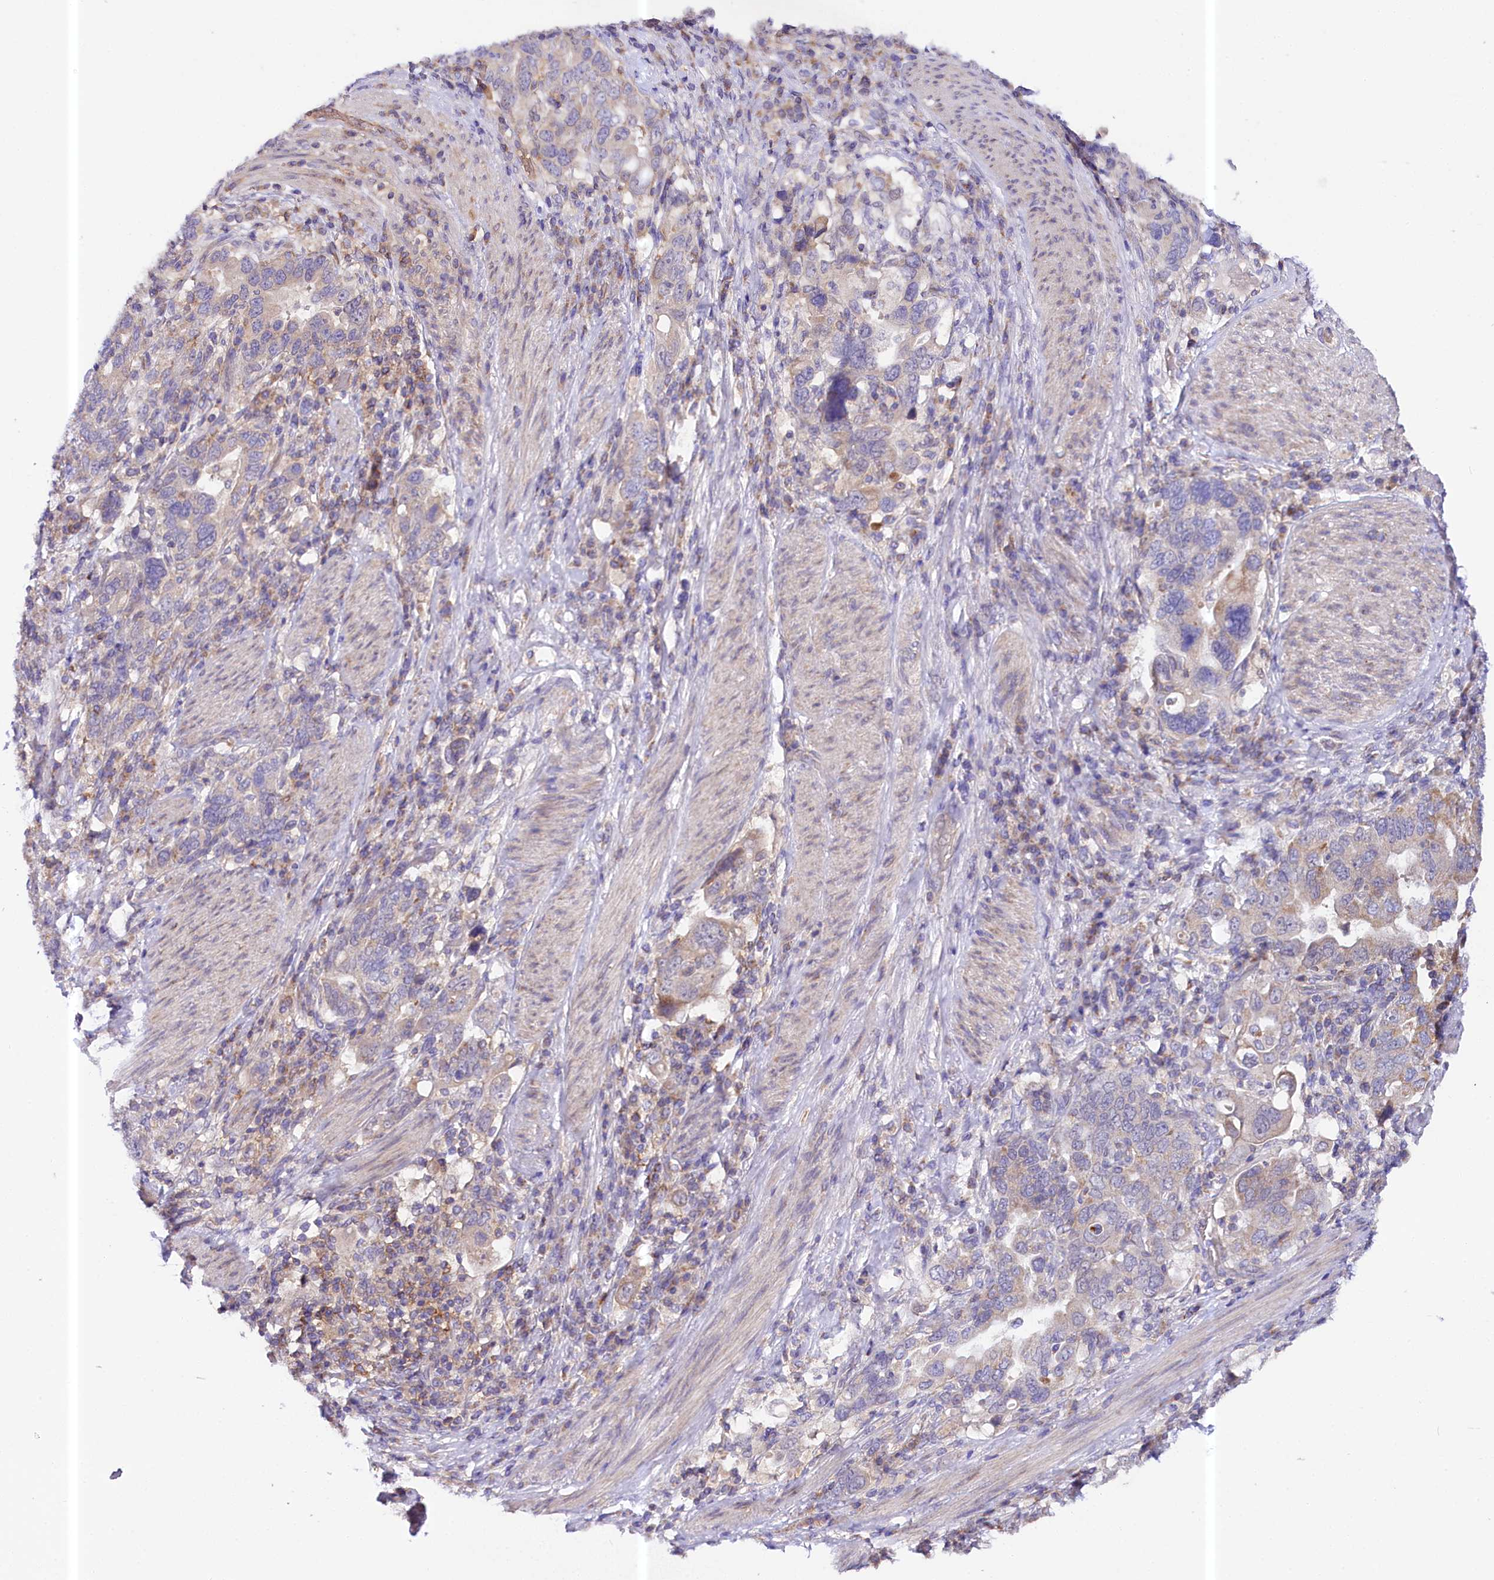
{"staining": {"intensity": "weak", "quantity": "25%-75%", "location": "cytoplasmic/membranous"}, "tissue": "stomach cancer", "cell_type": "Tumor cells", "image_type": "cancer", "snomed": [{"axis": "morphology", "description": "Adenocarcinoma, NOS"}, {"axis": "topography", "description": "Stomach, upper"}], "caption": "Protein staining by immunohistochemistry (IHC) demonstrates weak cytoplasmic/membranous staining in approximately 25%-75% of tumor cells in stomach cancer.", "gene": "CEP295", "patient": {"sex": "male", "age": 62}}